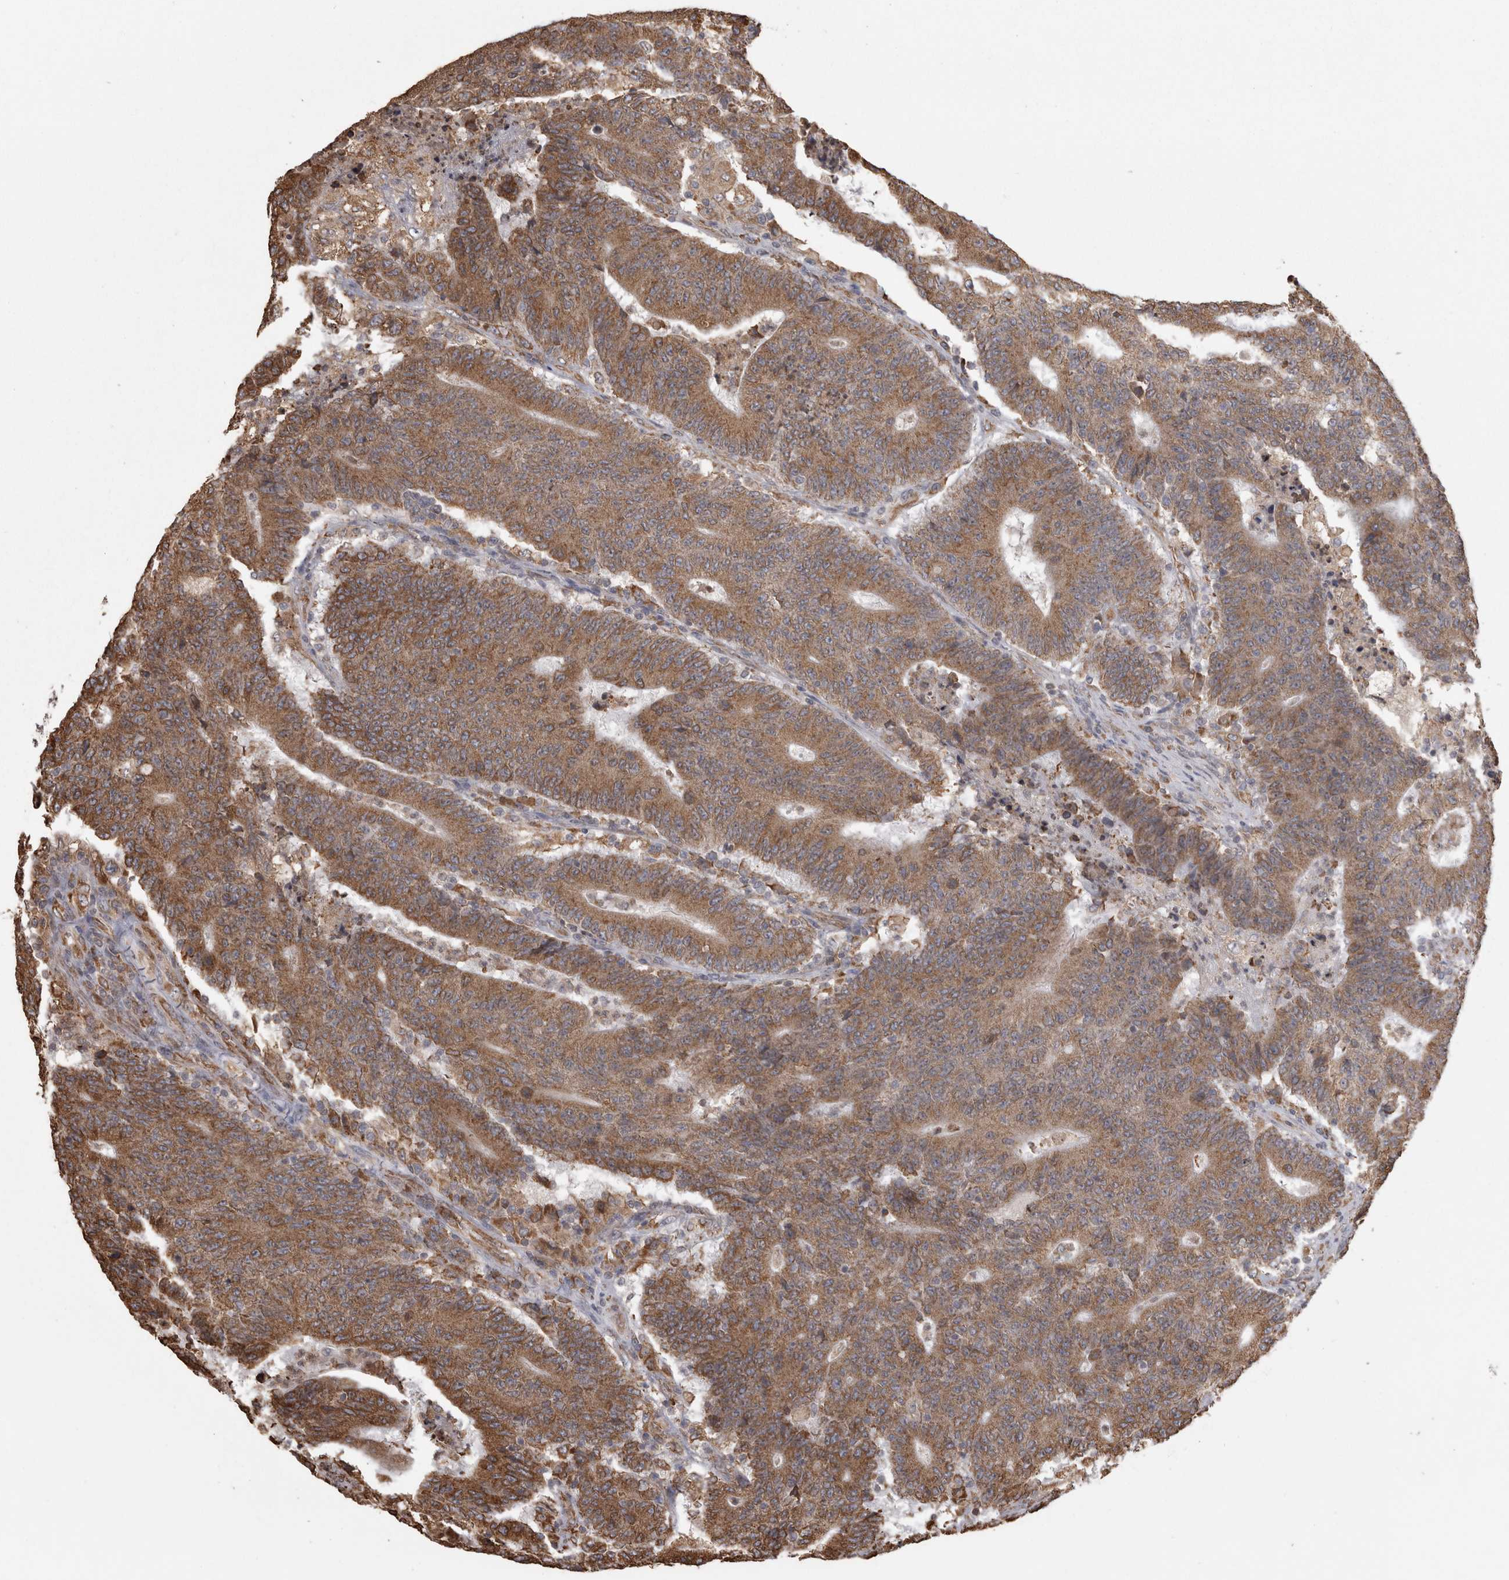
{"staining": {"intensity": "moderate", "quantity": ">75%", "location": "cytoplasmic/membranous"}, "tissue": "colorectal cancer", "cell_type": "Tumor cells", "image_type": "cancer", "snomed": [{"axis": "morphology", "description": "Normal tissue, NOS"}, {"axis": "morphology", "description": "Adenocarcinoma, NOS"}, {"axis": "topography", "description": "Colon"}], "caption": "A micrograph of human adenocarcinoma (colorectal) stained for a protein shows moderate cytoplasmic/membranous brown staining in tumor cells.", "gene": "PON2", "patient": {"sex": "female", "age": 75}}